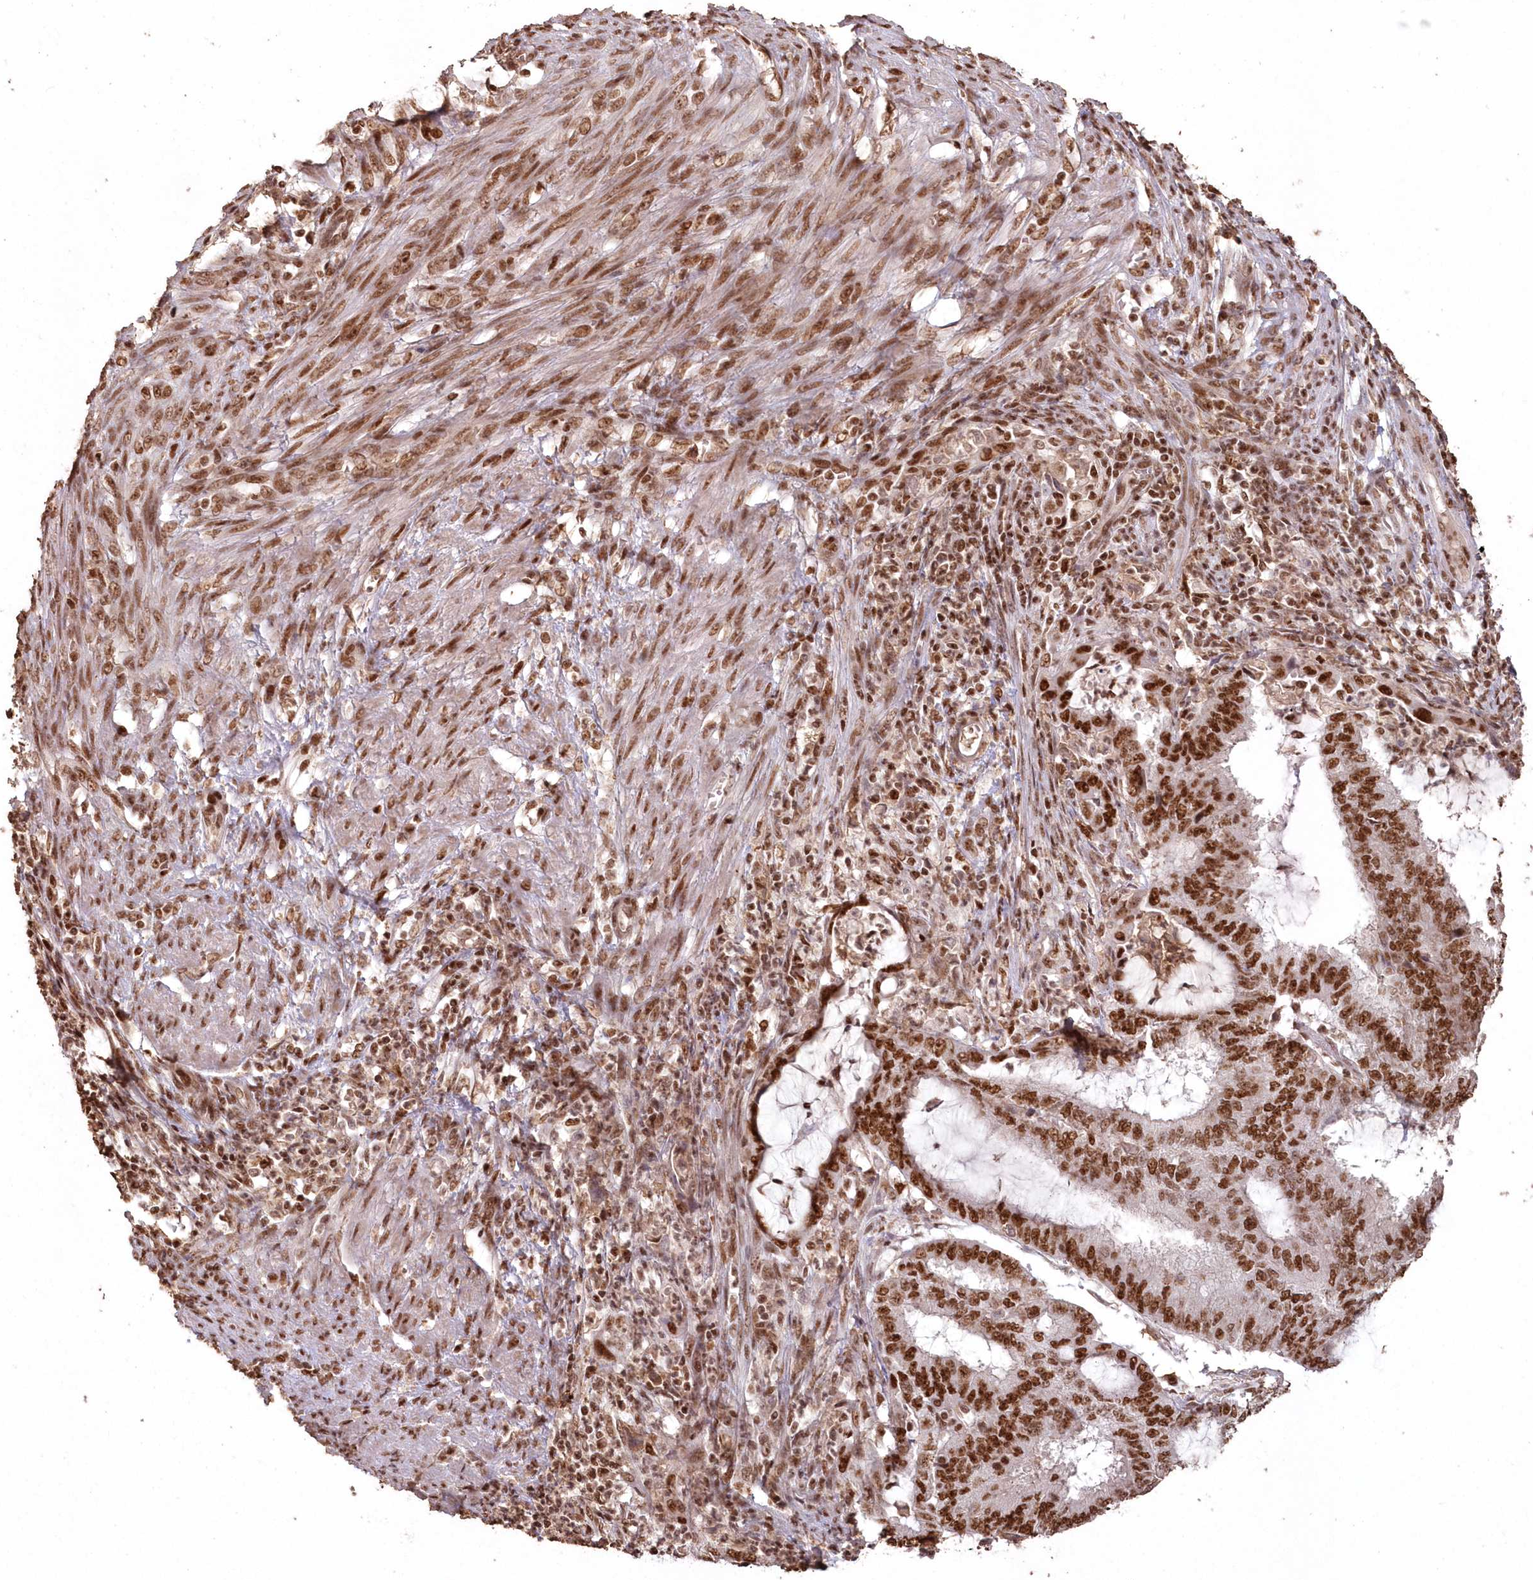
{"staining": {"intensity": "strong", "quantity": ">75%", "location": "nuclear"}, "tissue": "endometrial cancer", "cell_type": "Tumor cells", "image_type": "cancer", "snomed": [{"axis": "morphology", "description": "Adenocarcinoma, NOS"}, {"axis": "topography", "description": "Endometrium"}], "caption": "Protein staining shows strong nuclear positivity in about >75% of tumor cells in endometrial adenocarcinoma. Immunohistochemistry (ihc) stains the protein of interest in brown and the nuclei are stained blue.", "gene": "PDS5A", "patient": {"sex": "female", "age": 51}}